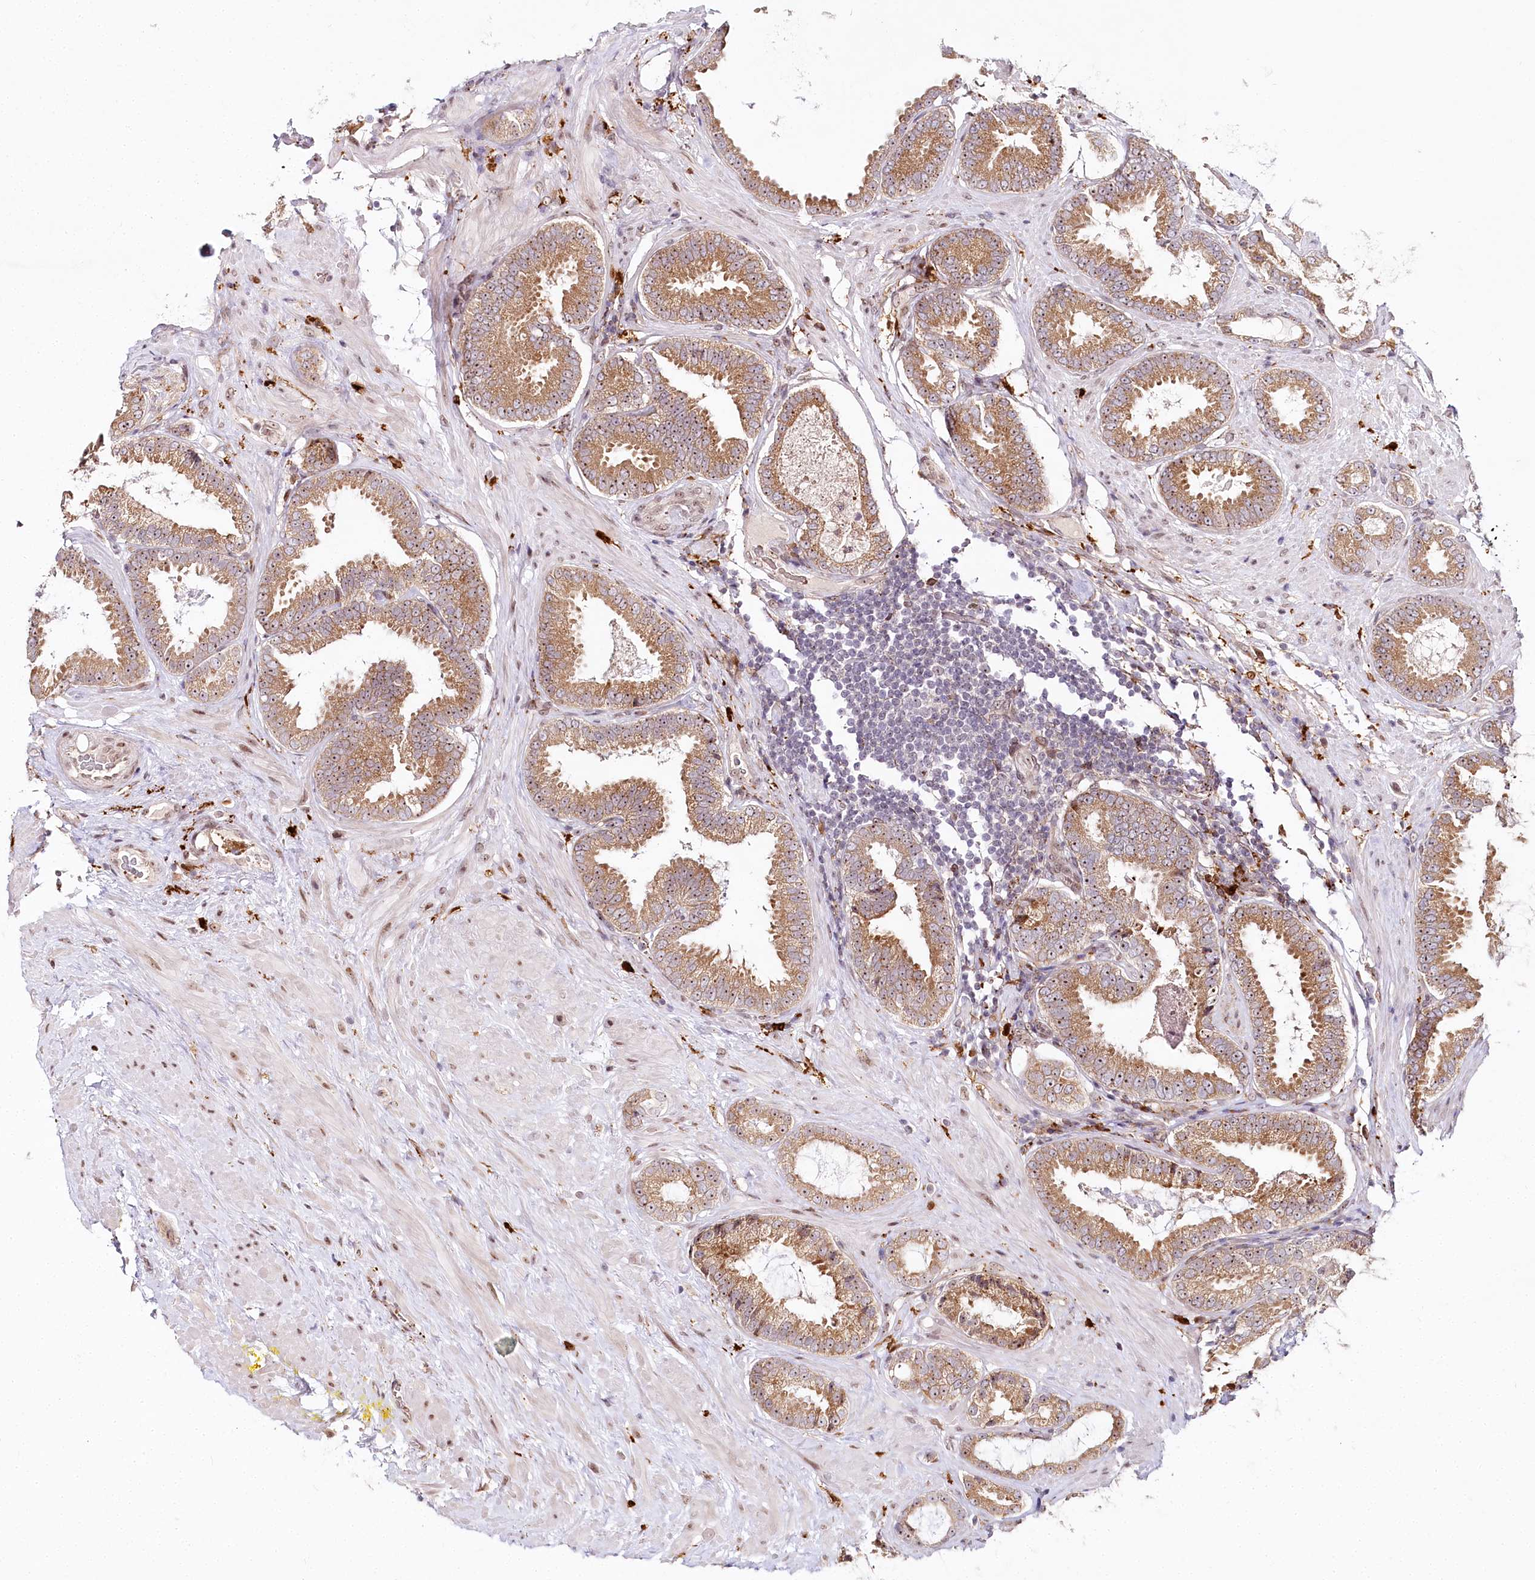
{"staining": {"intensity": "moderate", "quantity": ">75%", "location": "cytoplasmic/membranous,nuclear"}, "tissue": "prostate cancer", "cell_type": "Tumor cells", "image_type": "cancer", "snomed": [{"axis": "morphology", "description": "Adenocarcinoma, Low grade"}, {"axis": "topography", "description": "Prostate"}], "caption": "Immunohistochemical staining of human prostate low-grade adenocarcinoma displays medium levels of moderate cytoplasmic/membranous and nuclear staining in approximately >75% of tumor cells. (DAB (3,3'-diaminobenzidine) = brown stain, brightfield microscopy at high magnification).", "gene": "WDR36", "patient": {"sex": "male", "age": 71}}